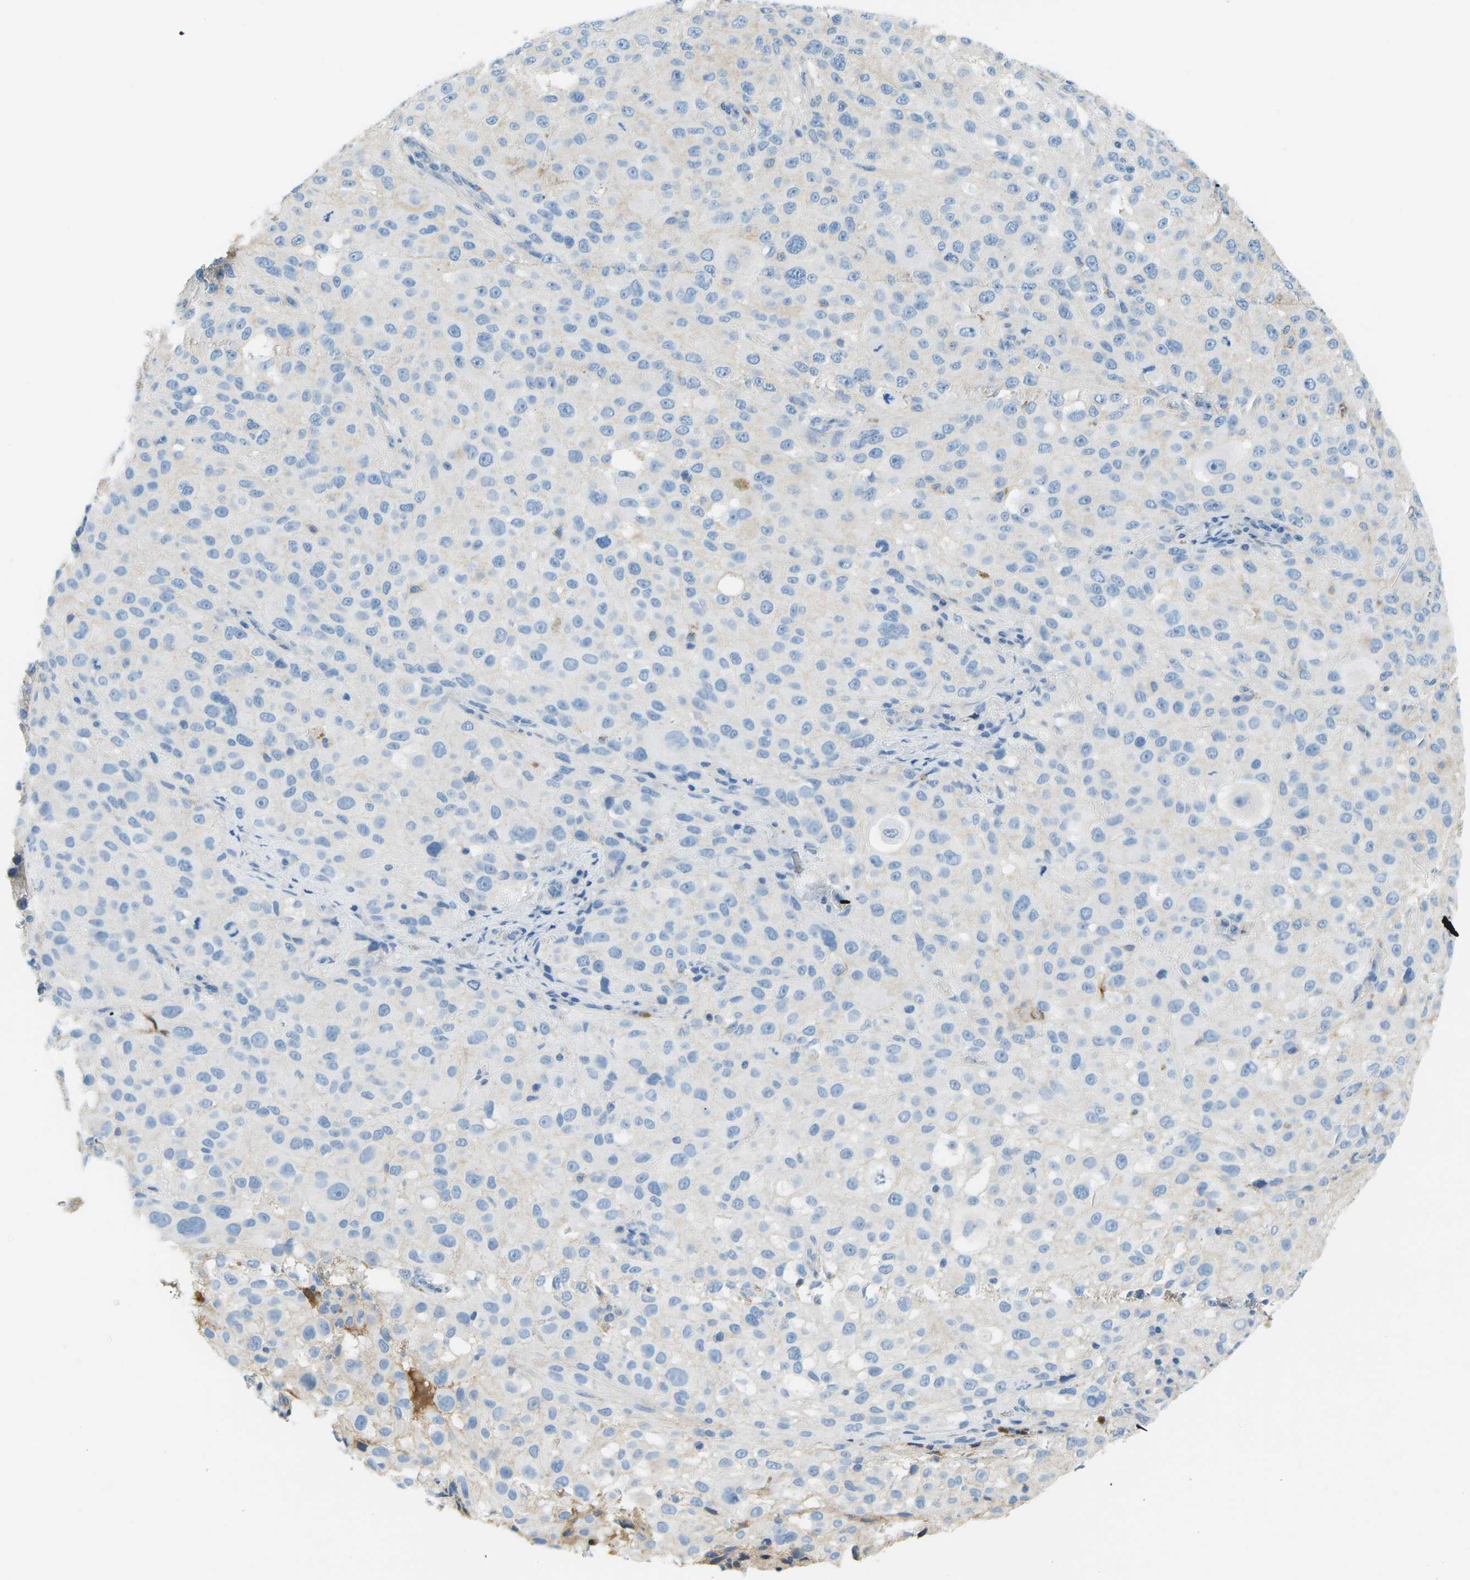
{"staining": {"intensity": "negative", "quantity": "none", "location": "none"}, "tissue": "melanoma", "cell_type": "Tumor cells", "image_type": "cancer", "snomed": [{"axis": "morphology", "description": "Necrosis, NOS"}, {"axis": "morphology", "description": "Malignant melanoma, NOS"}, {"axis": "topography", "description": "Skin"}], "caption": "Melanoma was stained to show a protein in brown. There is no significant expression in tumor cells.", "gene": "CFI", "patient": {"sex": "female", "age": 87}}